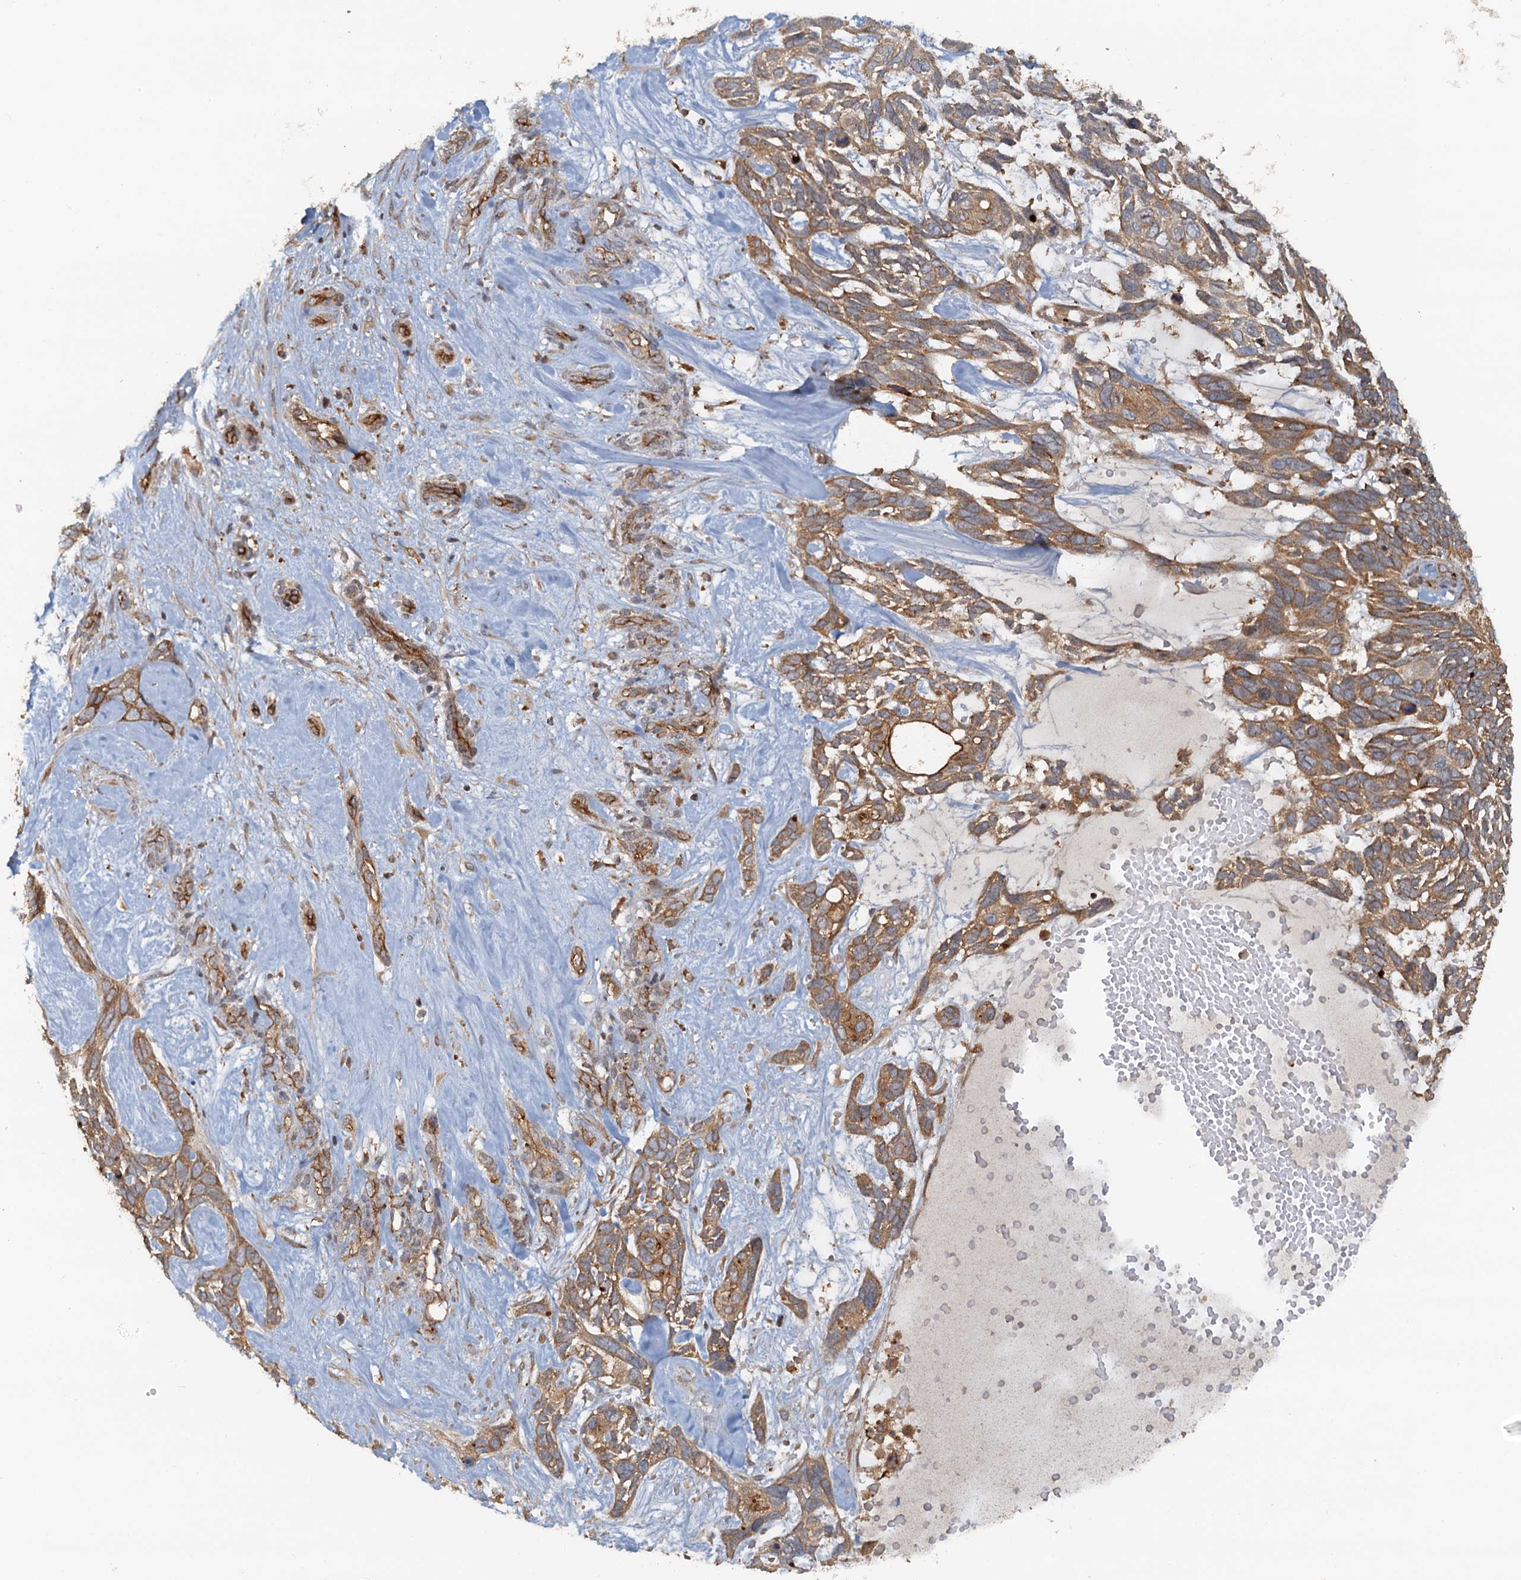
{"staining": {"intensity": "moderate", "quantity": ">75%", "location": "cytoplasmic/membranous"}, "tissue": "skin cancer", "cell_type": "Tumor cells", "image_type": "cancer", "snomed": [{"axis": "morphology", "description": "Basal cell carcinoma"}, {"axis": "topography", "description": "Skin"}], "caption": "Moderate cytoplasmic/membranous expression for a protein is identified in about >75% of tumor cells of skin cancer (basal cell carcinoma) using immunohistochemistry.", "gene": "NIPAL3", "patient": {"sex": "male", "age": 88}}